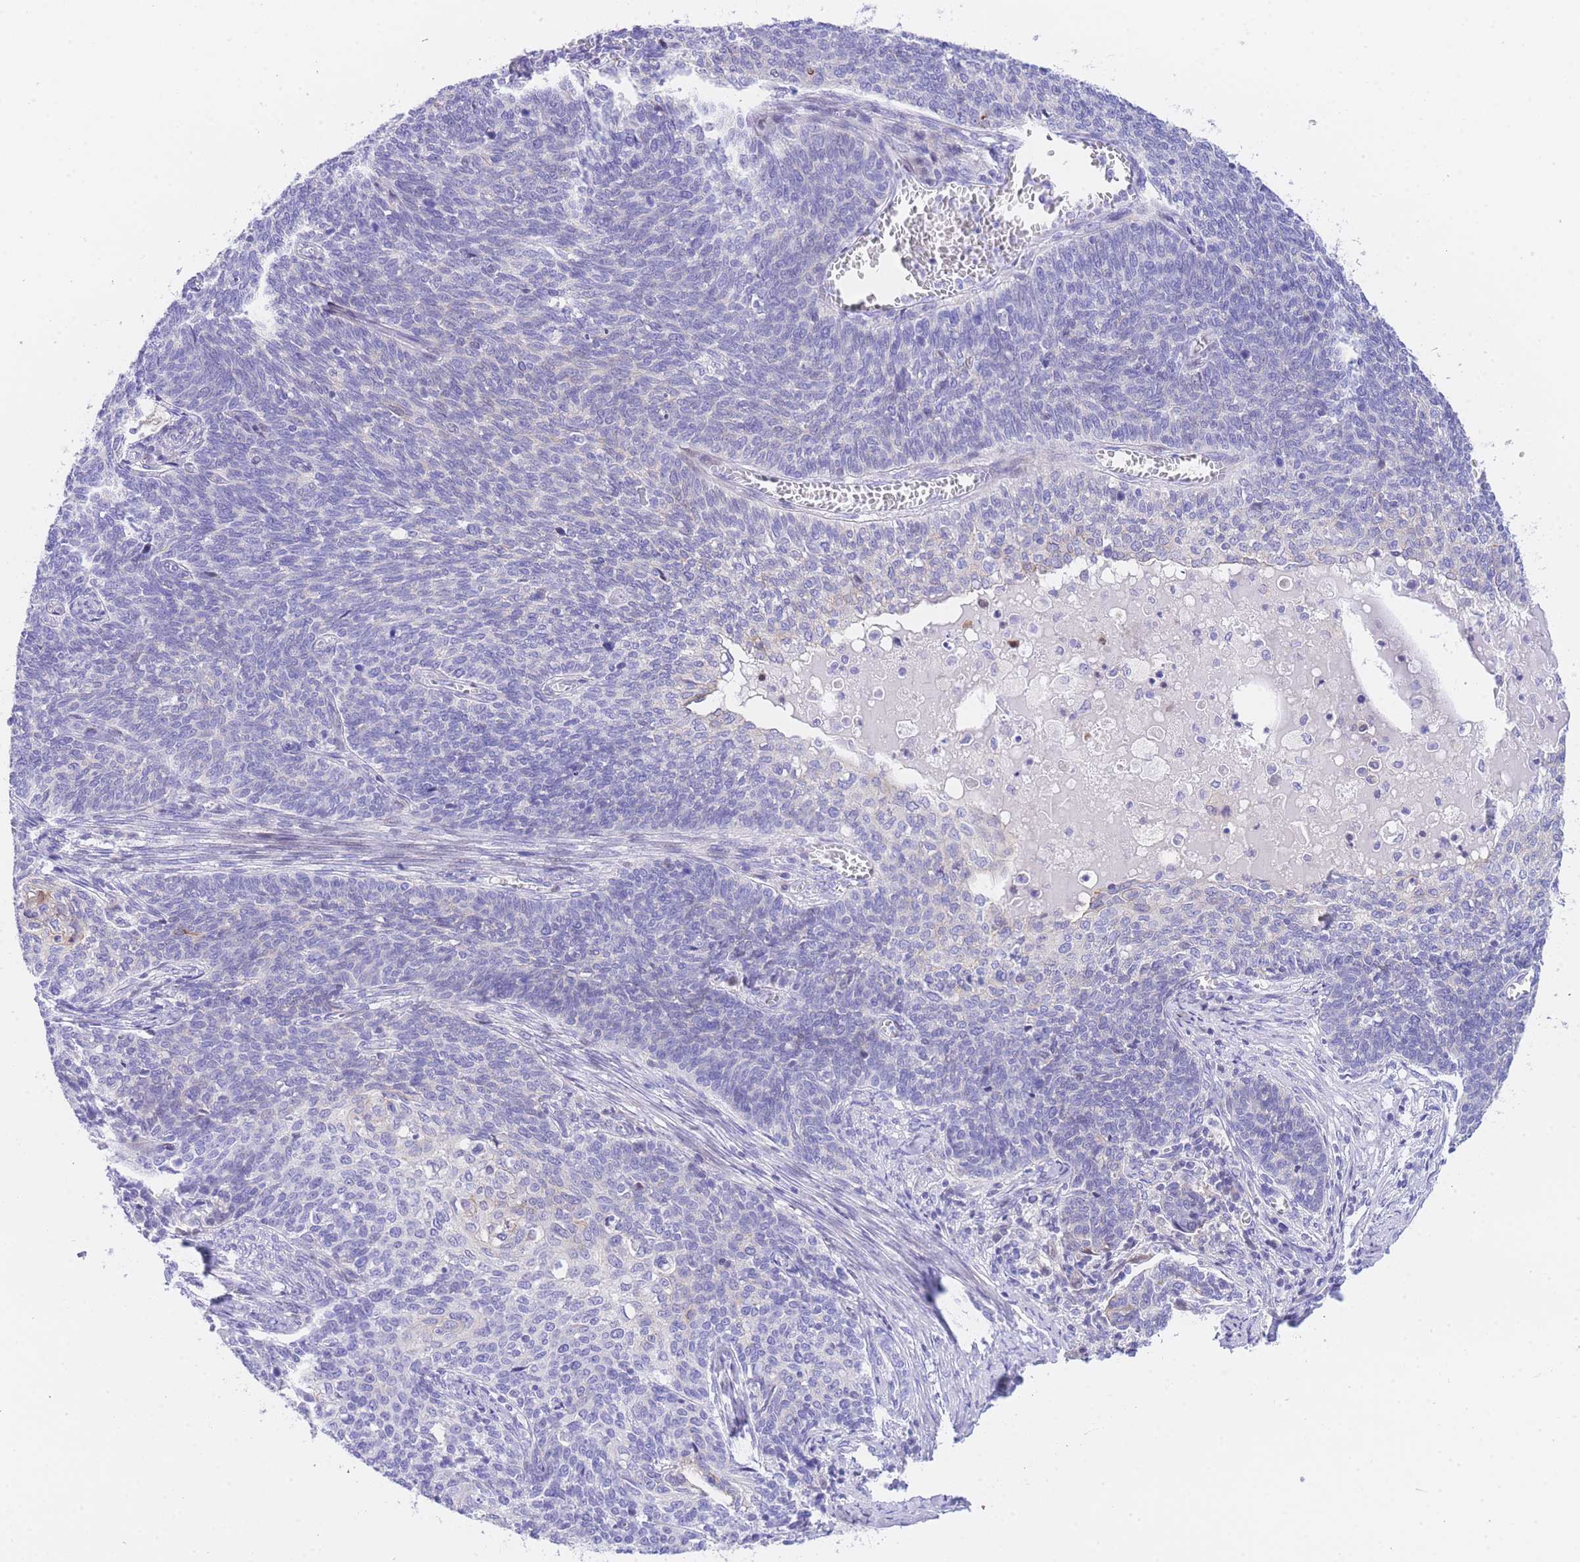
{"staining": {"intensity": "negative", "quantity": "none", "location": "none"}, "tissue": "cervical cancer", "cell_type": "Tumor cells", "image_type": "cancer", "snomed": [{"axis": "morphology", "description": "Squamous cell carcinoma, NOS"}, {"axis": "topography", "description": "Cervix"}], "caption": "A high-resolution photomicrograph shows immunohistochemistry staining of squamous cell carcinoma (cervical), which exhibits no significant staining in tumor cells. (DAB immunohistochemistry (IHC), high magnification).", "gene": "TIFAB", "patient": {"sex": "female", "age": 39}}